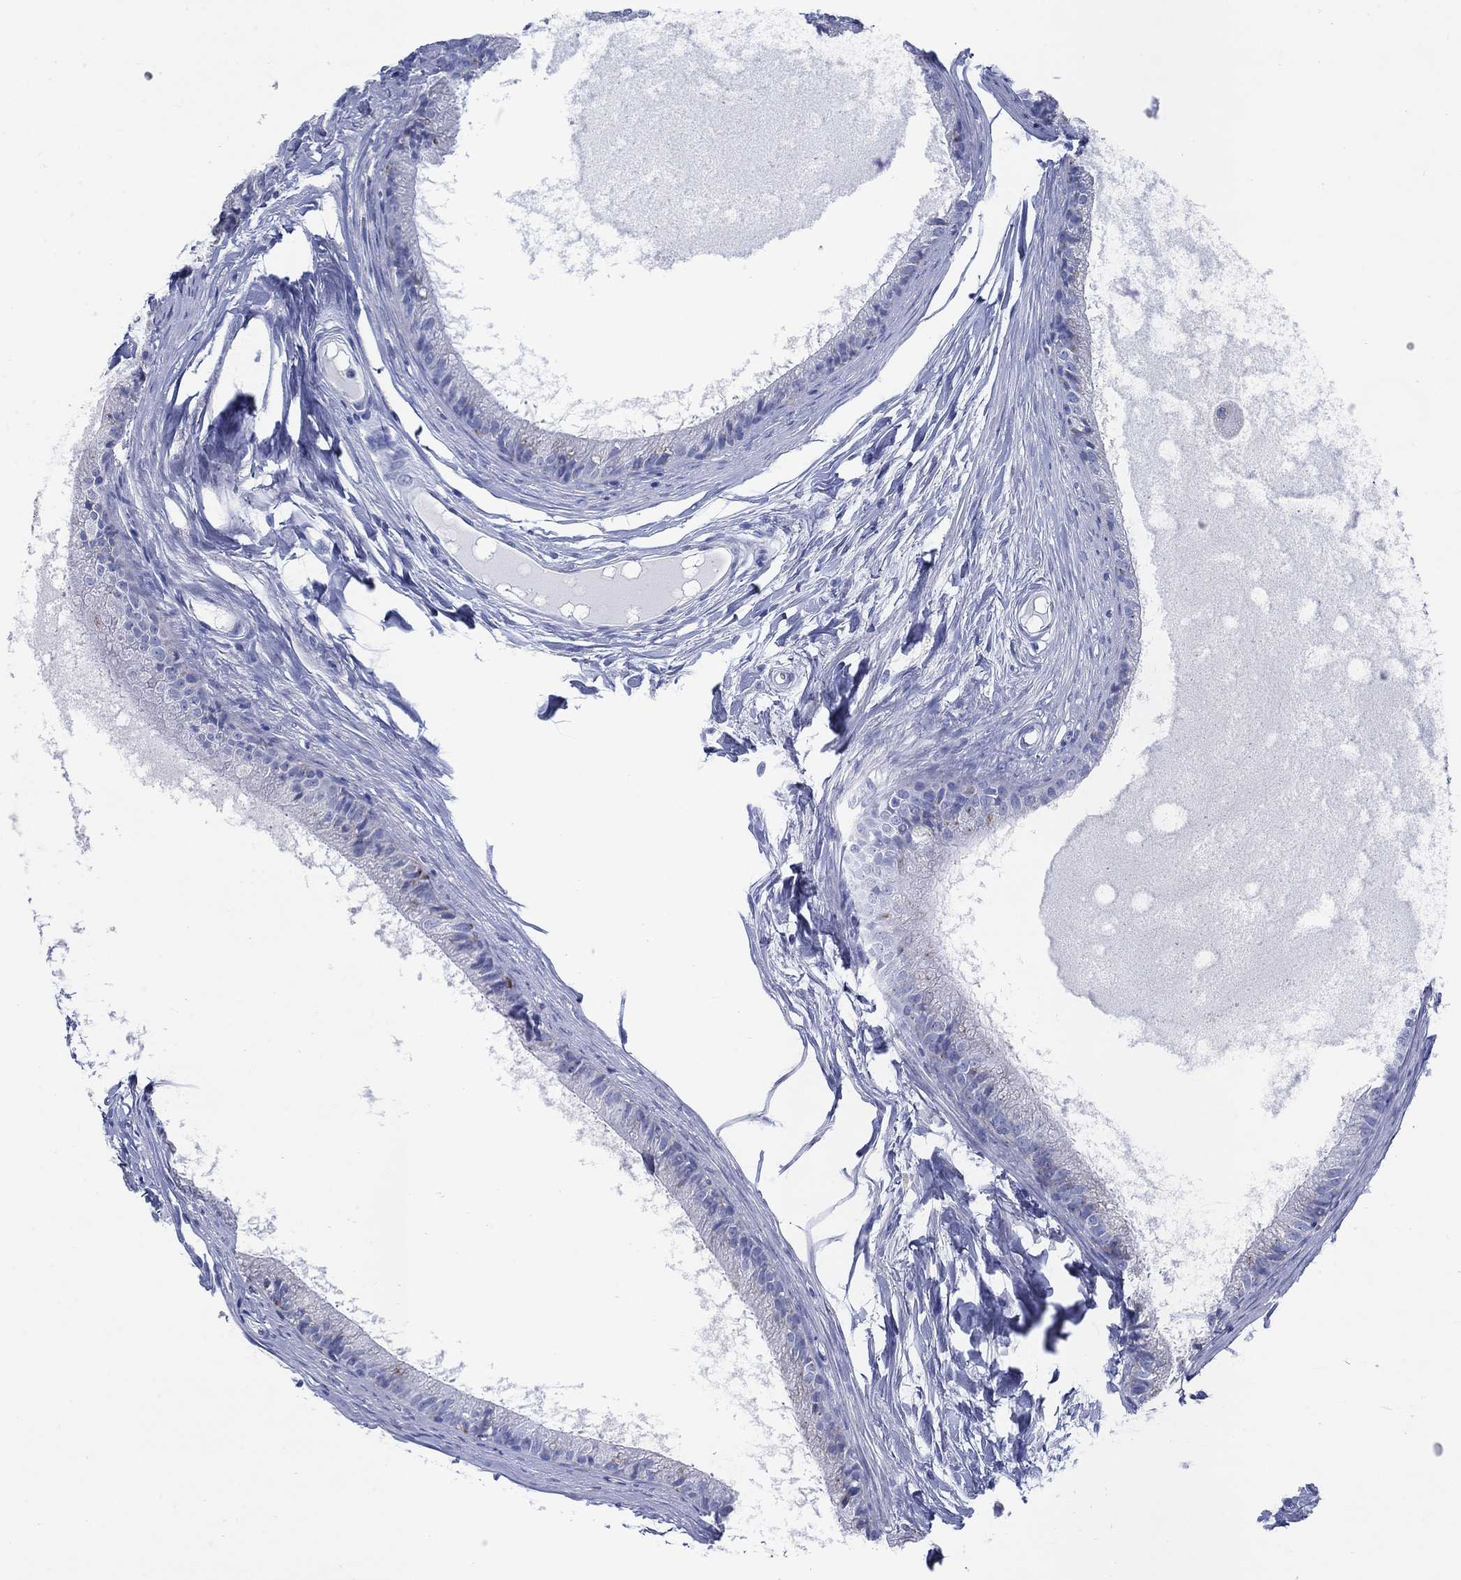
{"staining": {"intensity": "negative", "quantity": "none", "location": "none"}, "tissue": "epididymis", "cell_type": "Glandular cells", "image_type": "normal", "snomed": [{"axis": "morphology", "description": "Normal tissue, NOS"}, {"axis": "topography", "description": "Epididymis"}], "caption": "There is no significant expression in glandular cells of epididymis. (IHC, brightfield microscopy, high magnification).", "gene": "SCCPDH", "patient": {"sex": "male", "age": 51}}